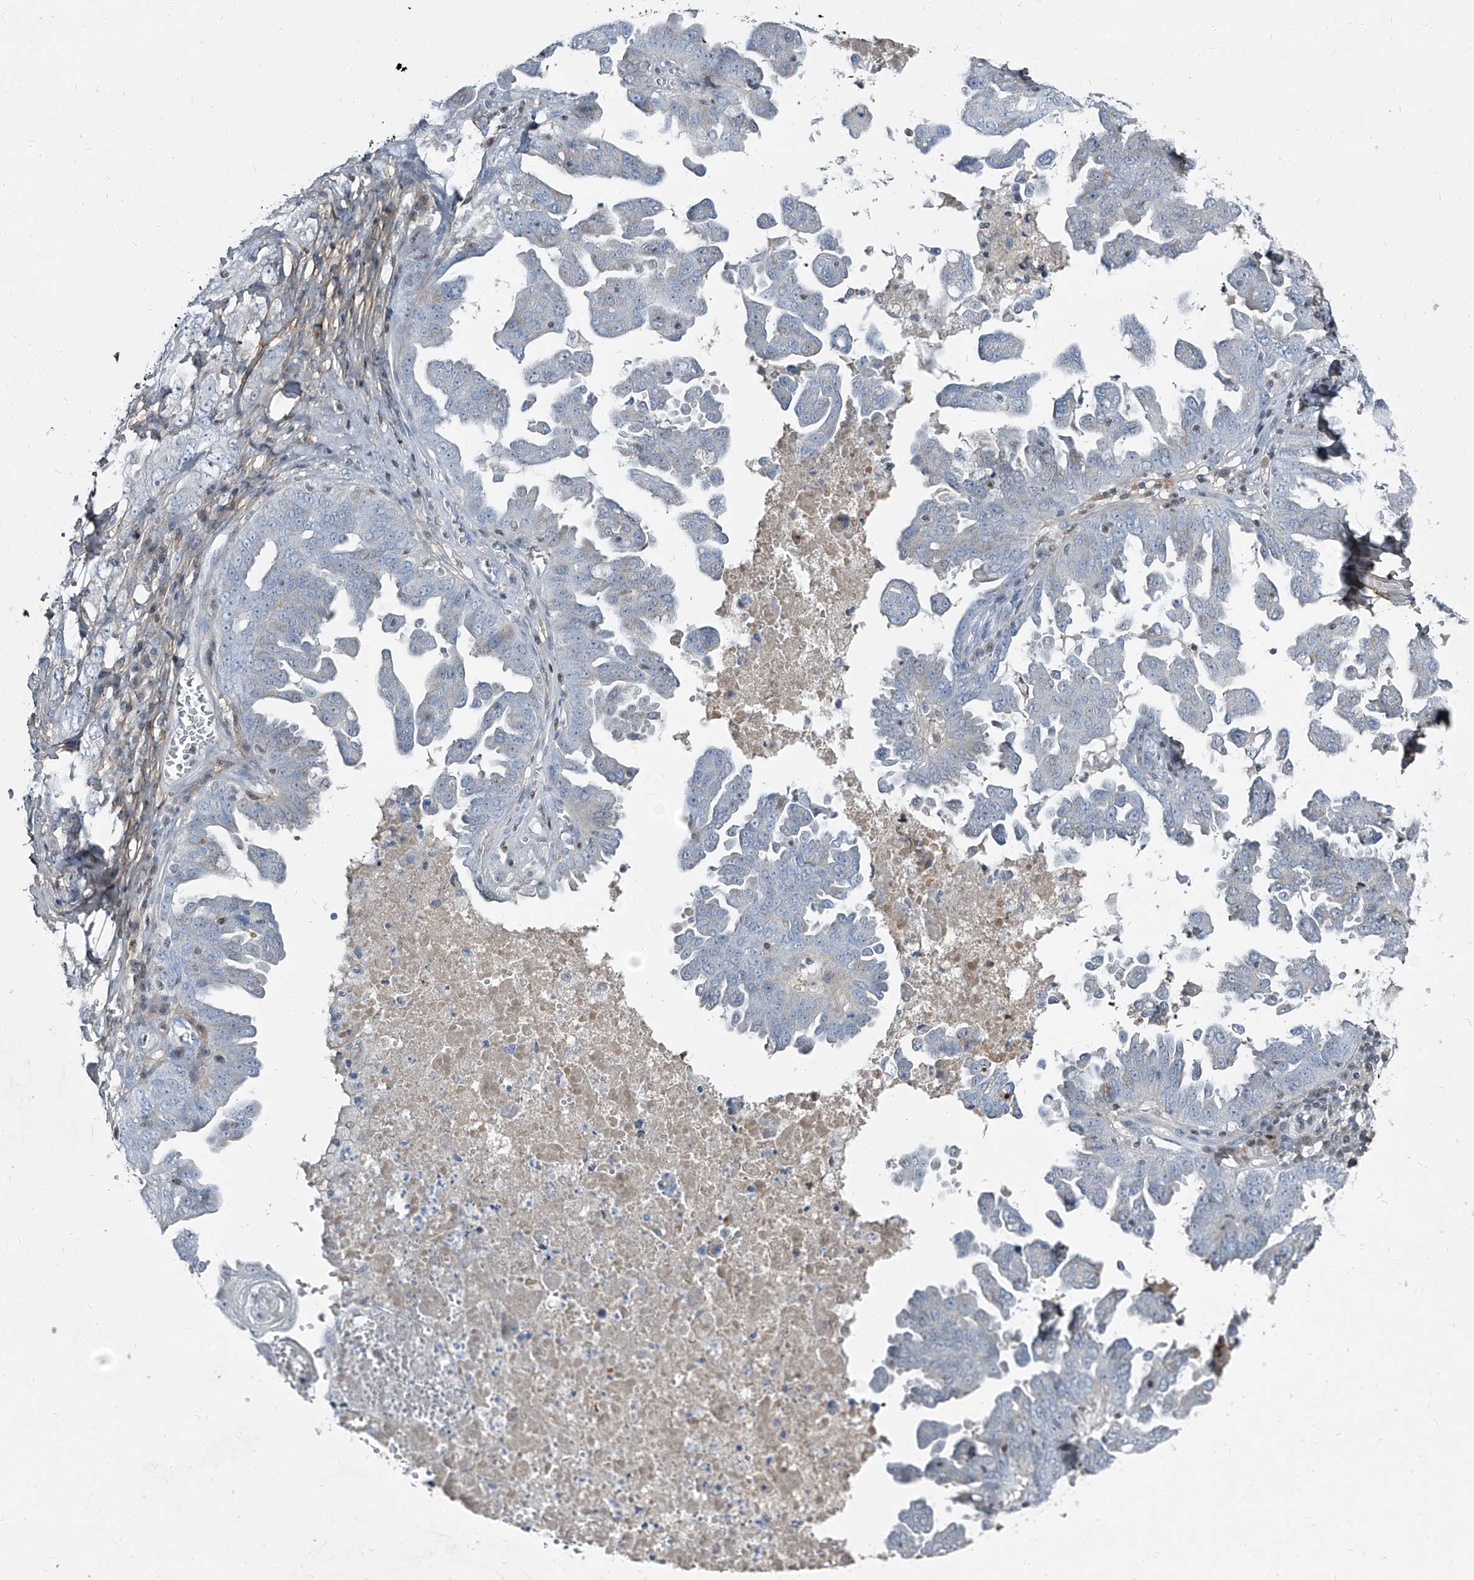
{"staining": {"intensity": "negative", "quantity": "none", "location": "none"}, "tissue": "ovarian cancer", "cell_type": "Tumor cells", "image_type": "cancer", "snomed": [{"axis": "morphology", "description": "Carcinoma, endometroid"}, {"axis": "topography", "description": "Ovary"}], "caption": "Immunohistochemistry histopathology image of neoplastic tissue: ovarian cancer stained with DAB (3,3'-diaminobenzidine) exhibits no significant protein positivity in tumor cells. Brightfield microscopy of immunohistochemistry stained with DAB (brown) and hematoxylin (blue), captured at high magnification.", "gene": "HOXA3", "patient": {"sex": "female", "age": 62}}